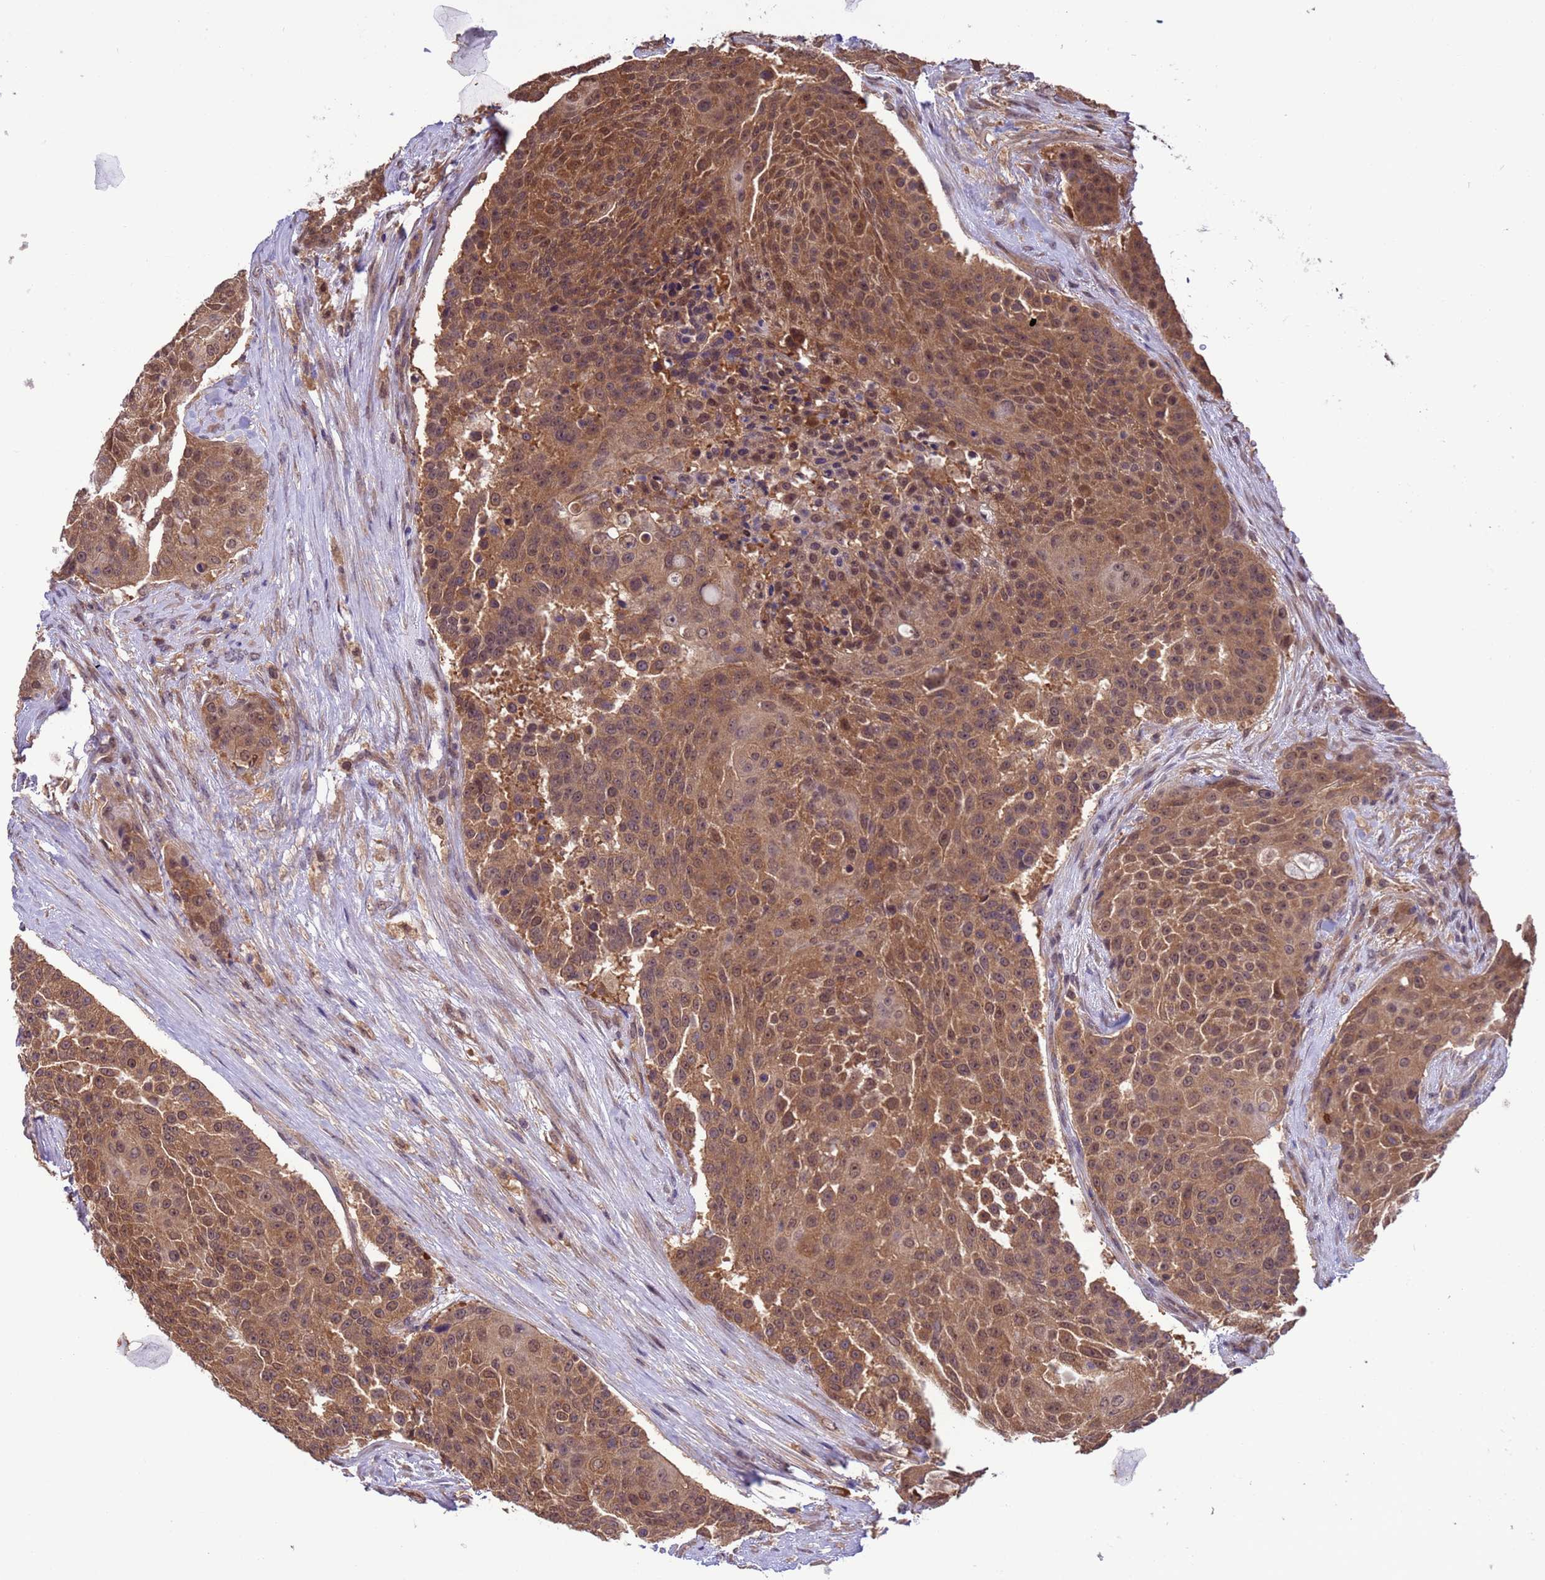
{"staining": {"intensity": "moderate", "quantity": ">75%", "location": "cytoplasmic/membranous,nuclear"}, "tissue": "urothelial cancer", "cell_type": "Tumor cells", "image_type": "cancer", "snomed": [{"axis": "morphology", "description": "Urothelial carcinoma, High grade"}, {"axis": "topography", "description": "Urinary bladder"}], "caption": "A histopathology image of human urothelial carcinoma (high-grade) stained for a protein reveals moderate cytoplasmic/membranous and nuclear brown staining in tumor cells.", "gene": "ZFP69B", "patient": {"sex": "female", "age": 63}}